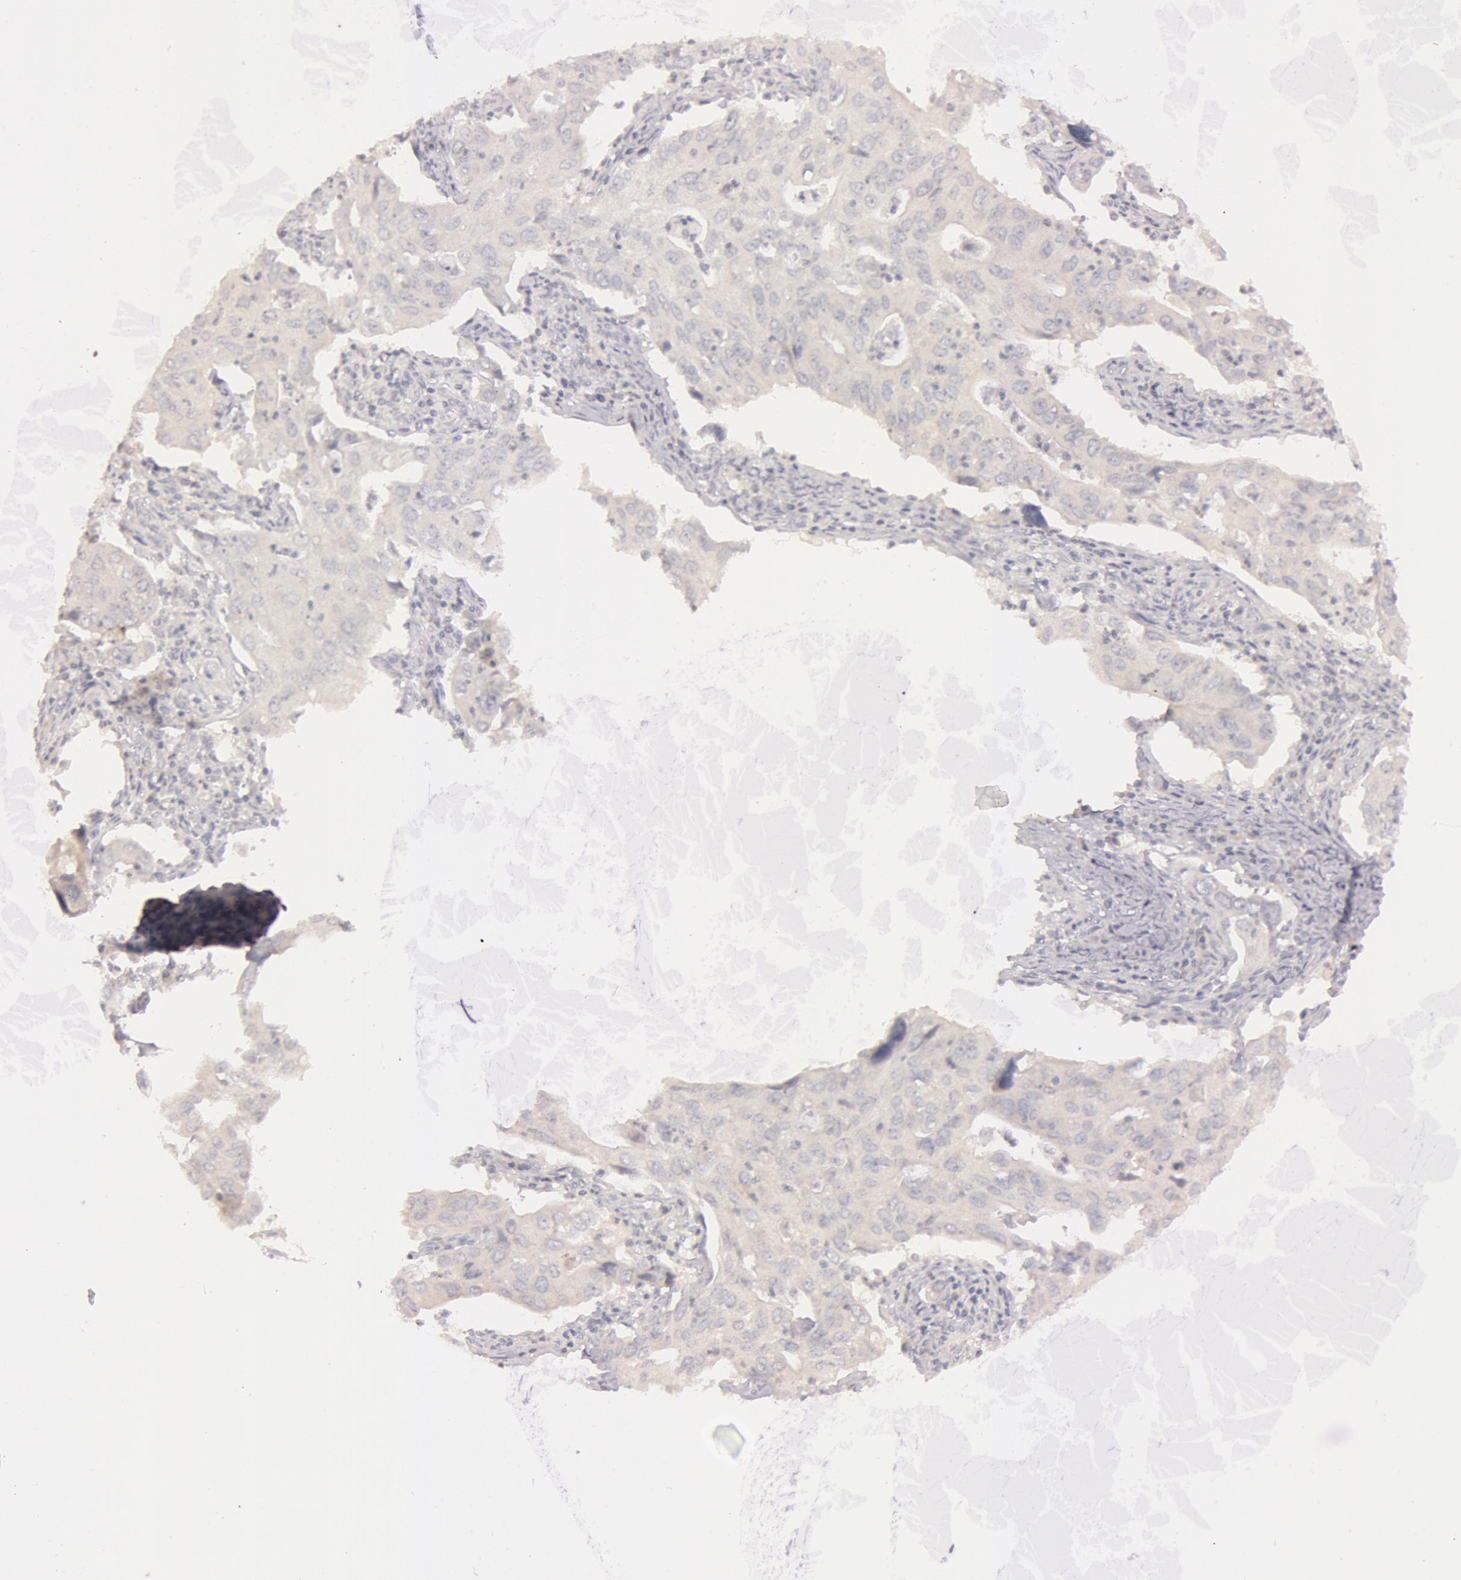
{"staining": {"intensity": "negative", "quantity": "none", "location": "none"}, "tissue": "lung cancer", "cell_type": "Tumor cells", "image_type": "cancer", "snomed": [{"axis": "morphology", "description": "Adenocarcinoma, NOS"}, {"axis": "topography", "description": "Lung"}], "caption": "Immunohistochemistry (IHC) photomicrograph of lung adenocarcinoma stained for a protein (brown), which exhibits no positivity in tumor cells.", "gene": "MXRA5", "patient": {"sex": "male", "age": 48}}